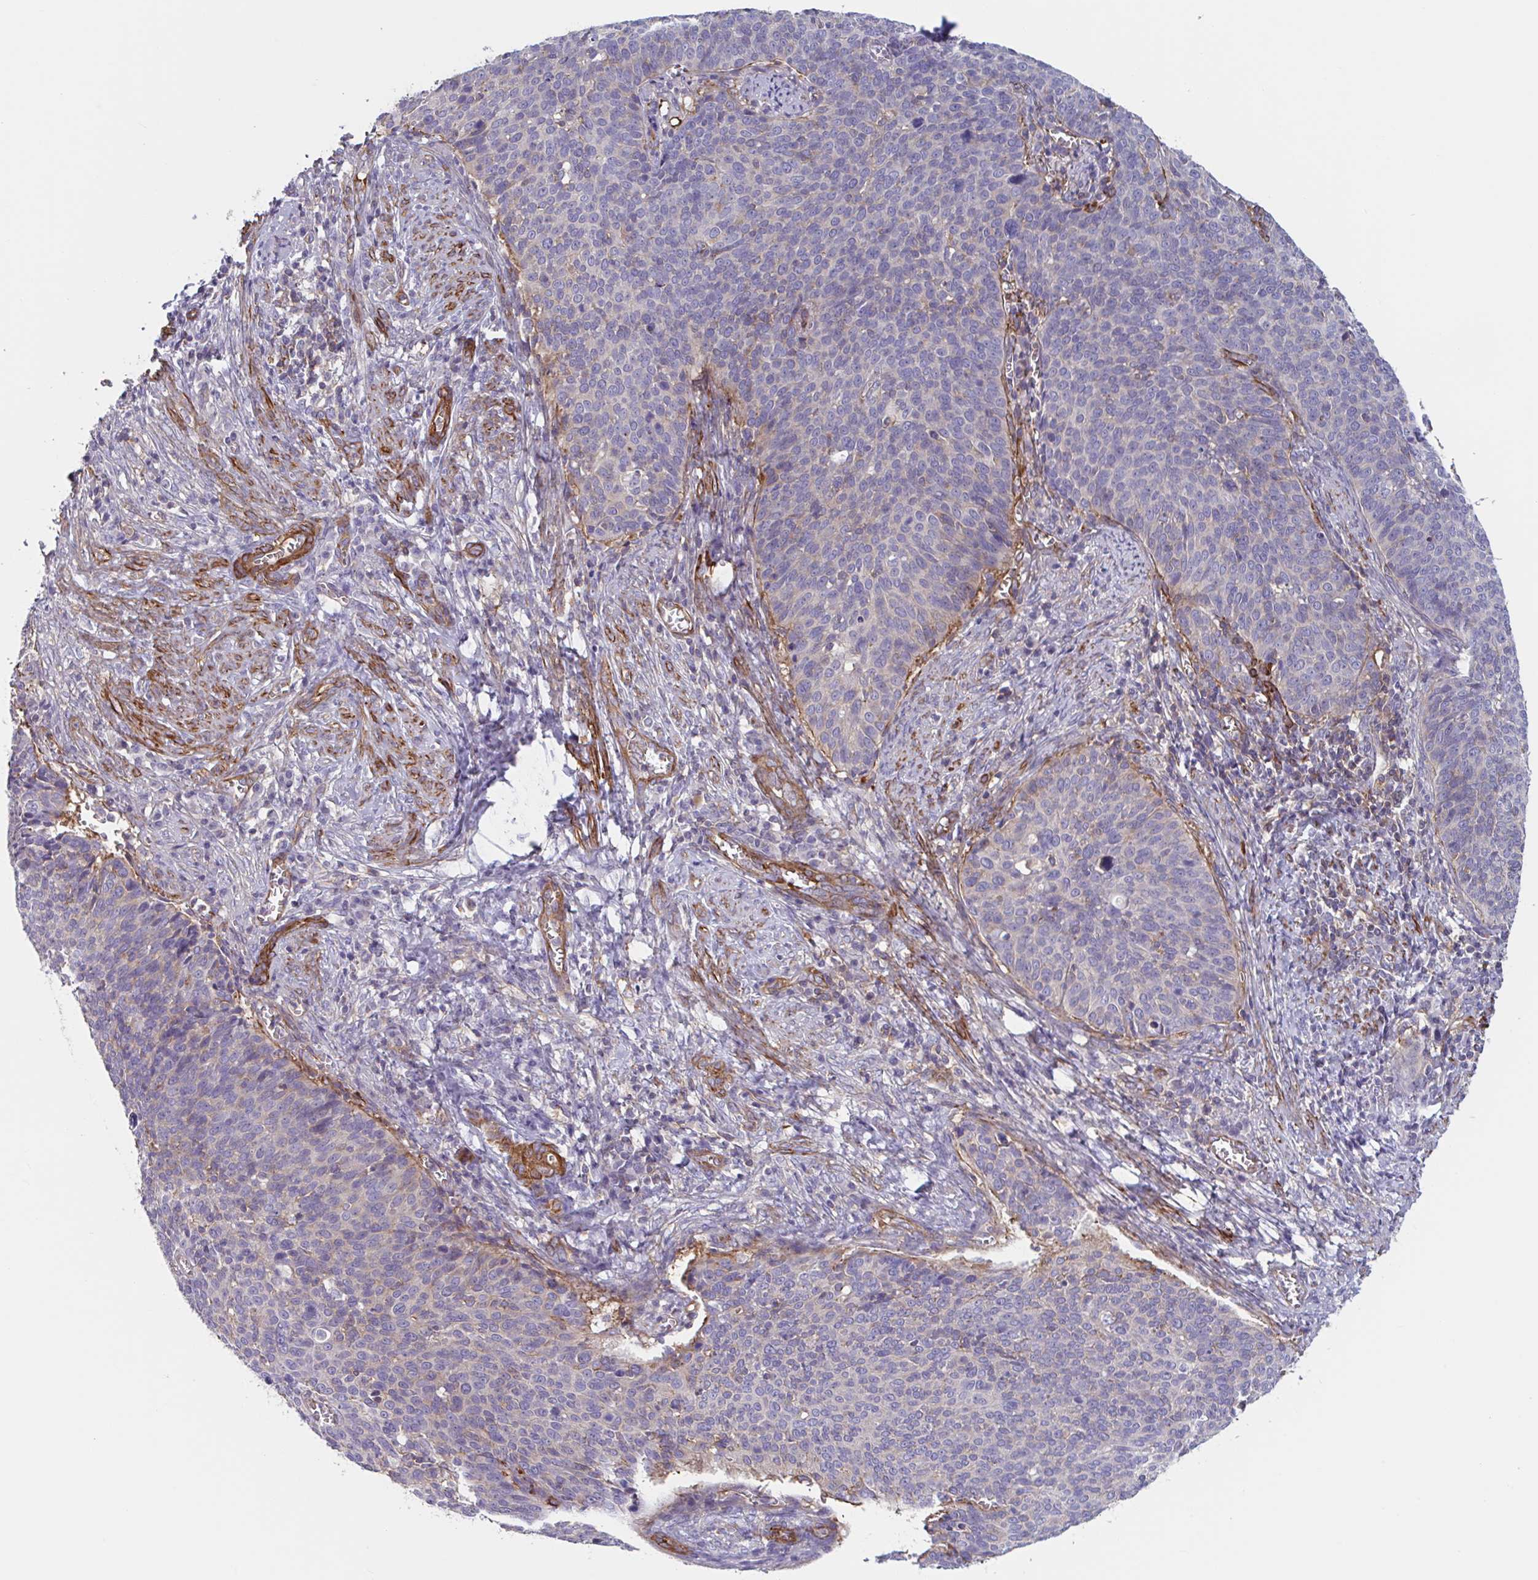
{"staining": {"intensity": "weak", "quantity": "<25%", "location": "cytoplasmic/membranous"}, "tissue": "cervical cancer", "cell_type": "Tumor cells", "image_type": "cancer", "snomed": [{"axis": "morphology", "description": "Normal tissue, NOS"}, {"axis": "morphology", "description": "Squamous cell carcinoma, NOS"}, {"axis": "topography", "description": "Cervix"}], "caption": "Immunohistochemical staining of squamous cell carcinoma (cervical) exhibits no significant staining in tumor cells.", "gene": "SHISA7", "patient": {"sex": "female", "age": 39}}